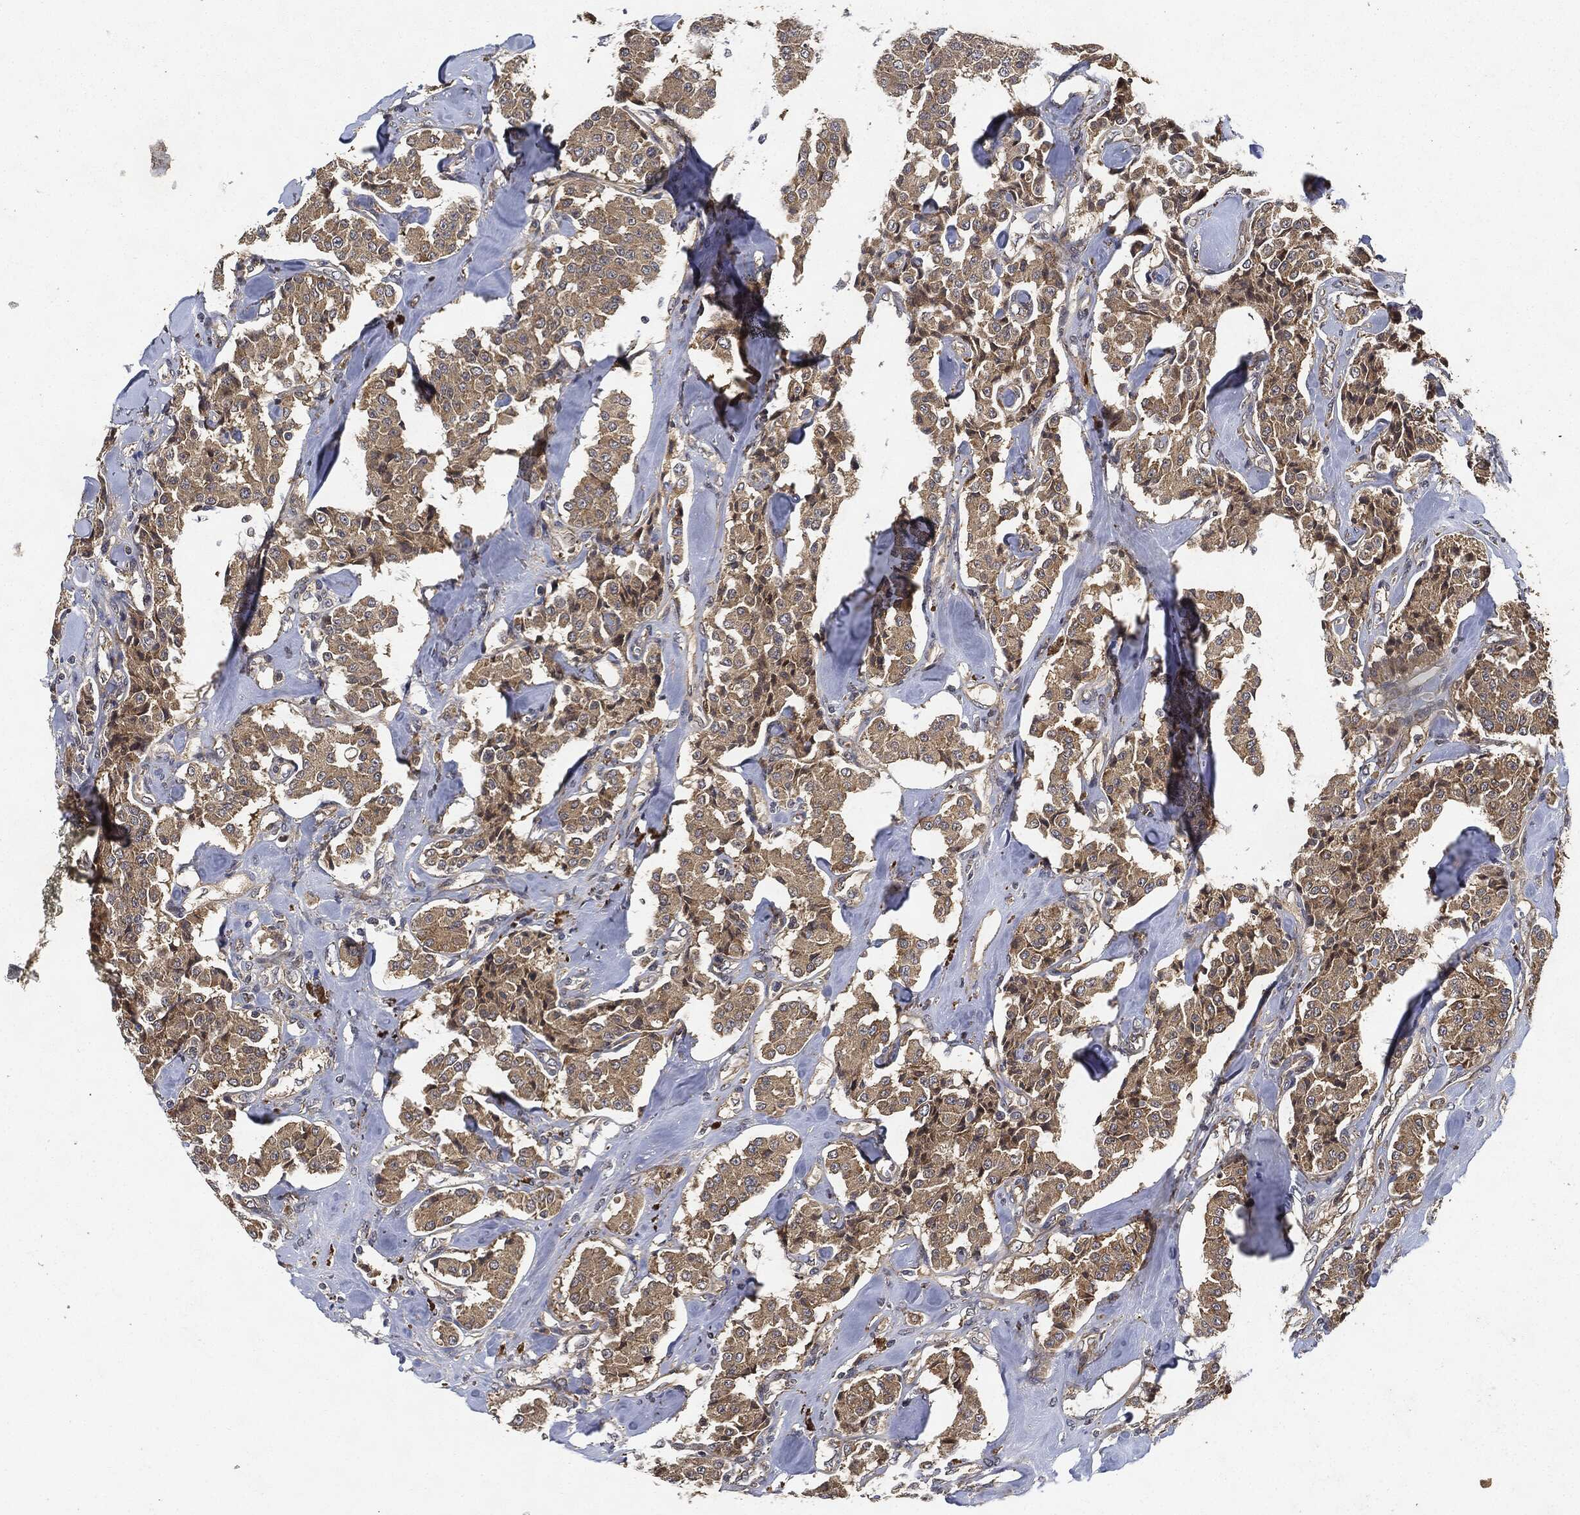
{"staining": {"intensity": "weak", "quantity": ">75%", "location": "cytoplasmic/membranous"}, "tissue": "carcinoid", "cell_type": "Tumor cells", "image_type": "cancer", "snomed": [{"axis": "morphology", "description": "Carcinoid, malignant, NOS"}, {"axis": "topography", "description": "Pancreas"}], "caption": "A brown stain shows weak cytoplasmic/membranous staining of a protein in malignant carcinoid tumor cells.", "gene": "MLST8", "patient": {"sex": "male", "age": 41}}